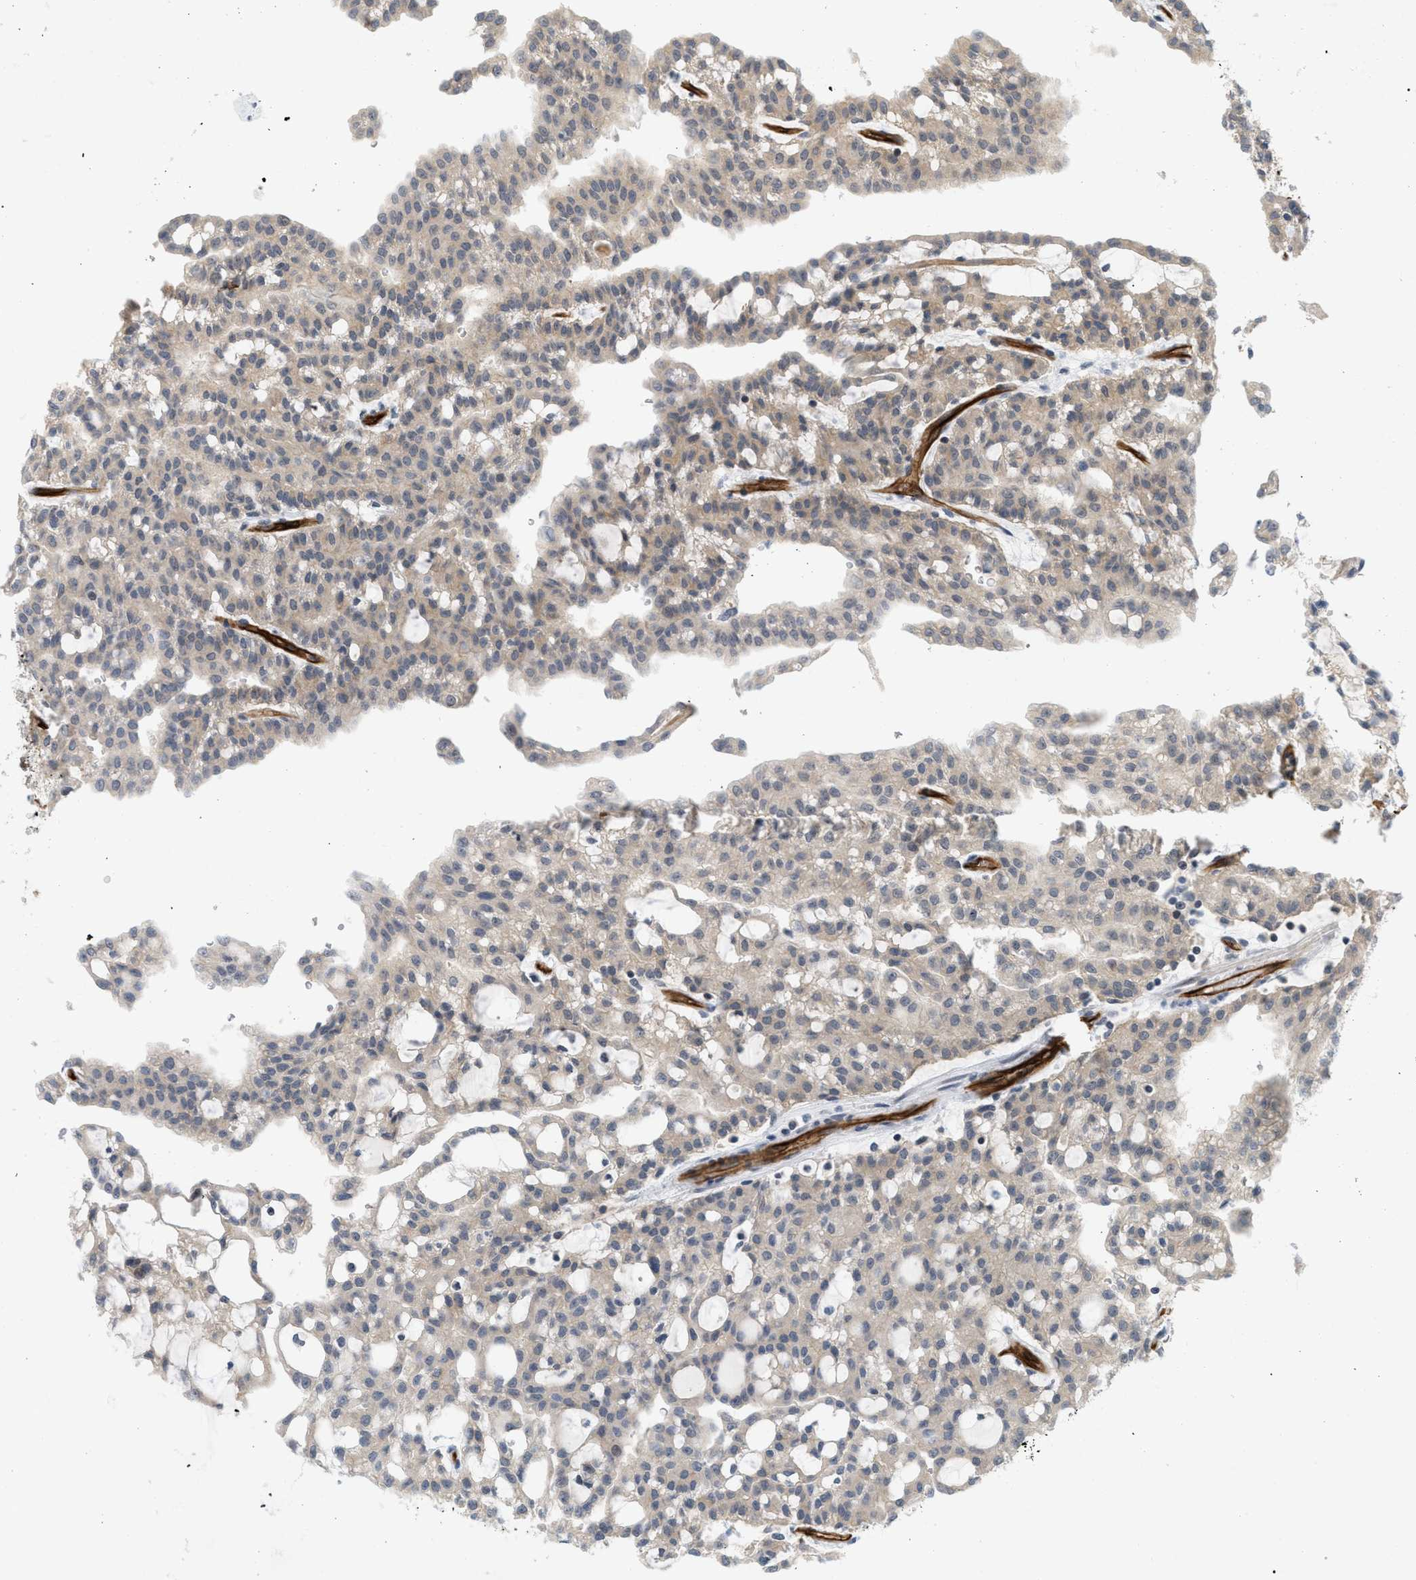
{"staining": {"intensity": "moderate", "quantity": "25%-75%", "location": "cytoplasmic/membranous"}, "tissue": "renal cancer", "cell_type": "Tumor cells", "image_type": "cancer", "snomed": [{"axis": "morphology", "description": "Adenocarcinoma, NOS"}, {"axis": "topography", "description": "Kidney"}], "caption": "Immunohistochemical staining of adenocarcinoma (renal) demonstrates medium levels of moderate cytoplasmic/membranous positivity in approximately 25%-75% of tumor cells.", "gene": "PALMD", "patient": {"sex": "male", "age": 63}}